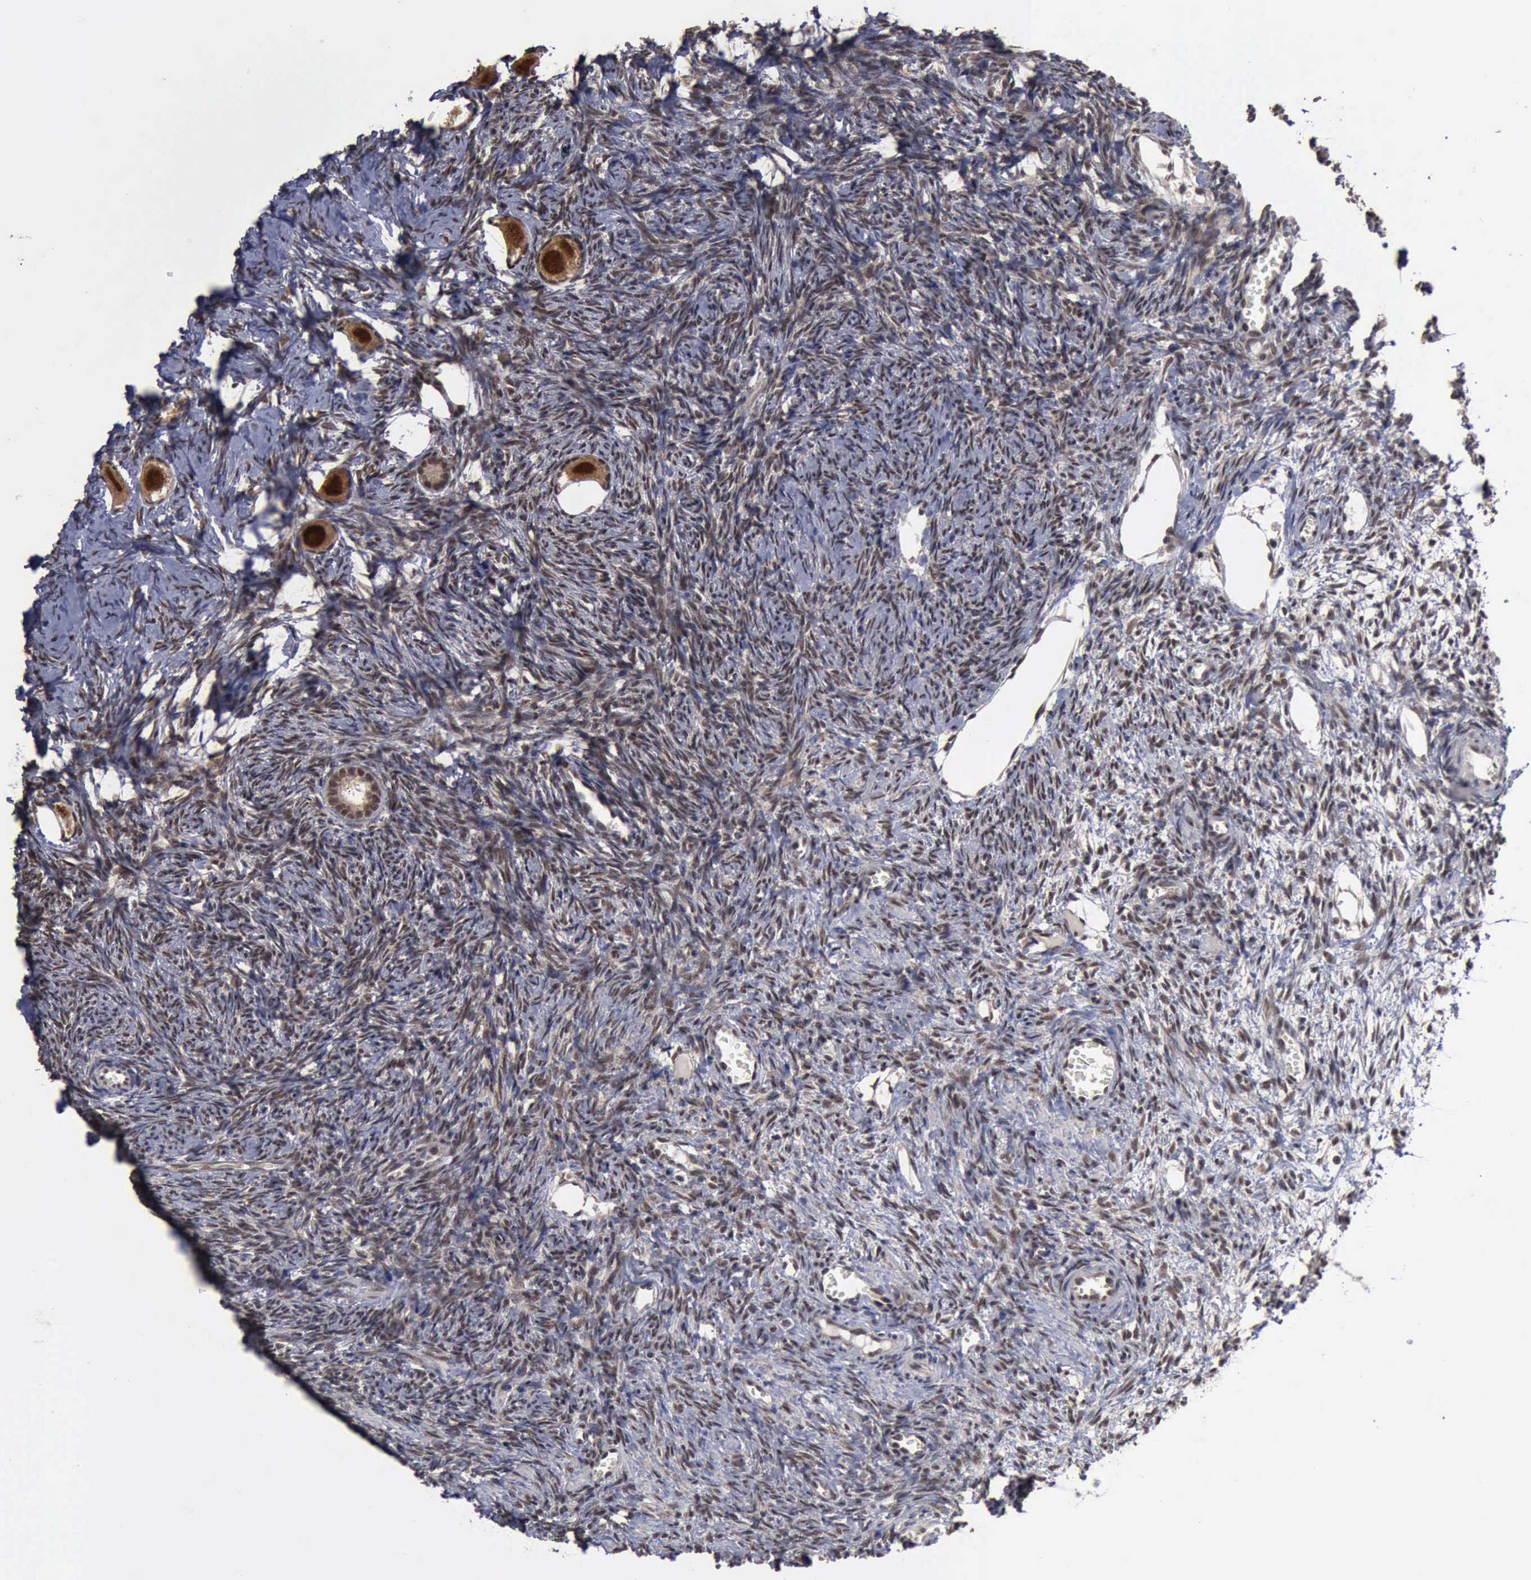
{"staining": {"intensity": "strong", "quantity": ">75%", "location": "cytoplasmic/membranous,nuclear"}, "tissue": "ovary", "cell_type": "Follicle cells", "image_type": "normal", "snomed": [{"axis": "morphology", "description": "Normal tissue, NOS"}, {"axis": "topography", "description": "Ovary"}], "caption": "Unremarkable ovary shows strong cytoplasmic/membranous,nuclear staining in approximately >75% of follicle cells, visualized by immunohistochemistry. (DAB = brown stain, brightfield microscopy at high magnification).", "gene": "RTCB", "patient": {"sex": "female", "age": 27}}